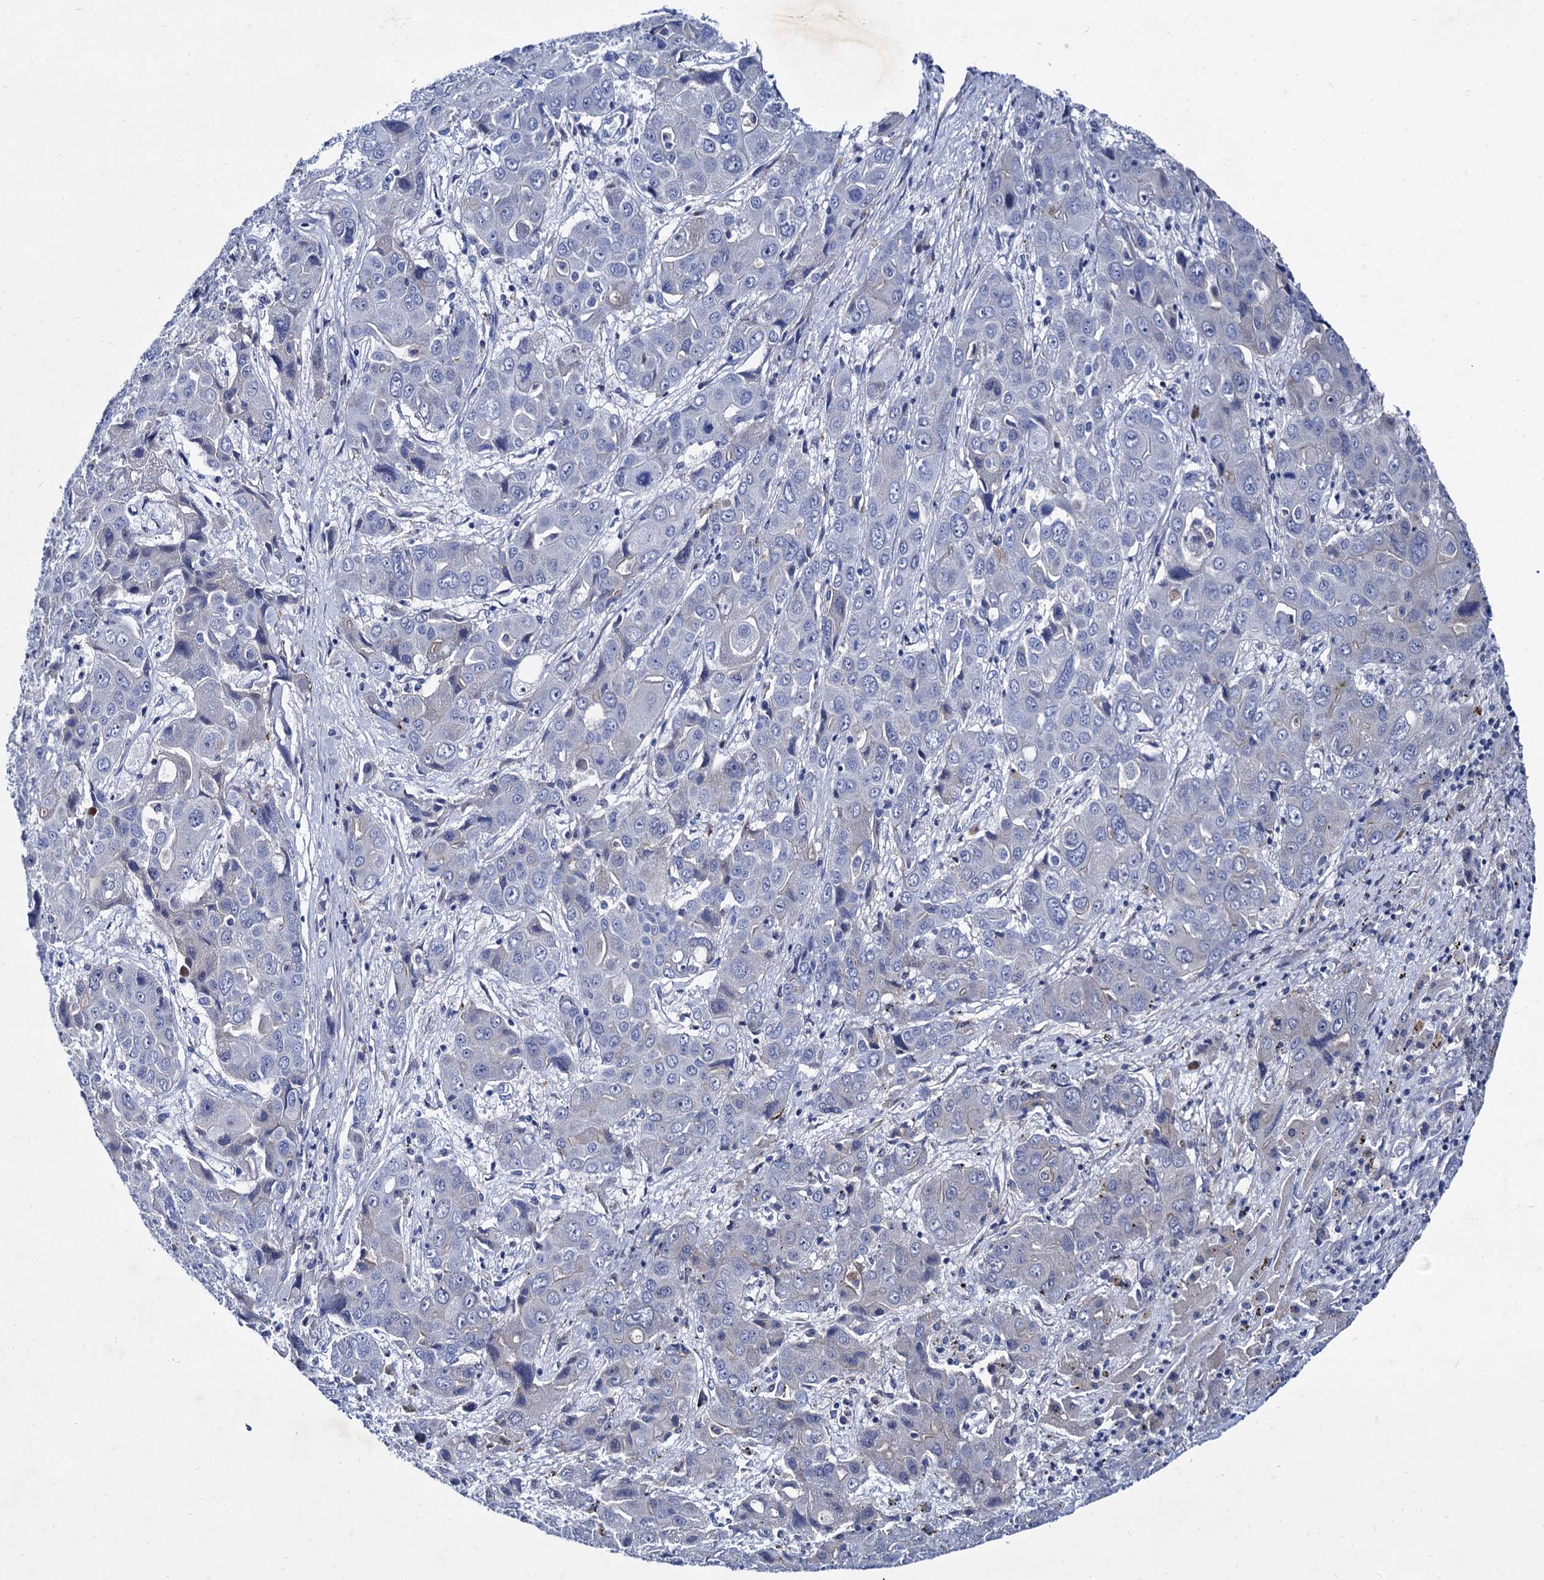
{"staining": {"intensity": "negative", "quantity": "none", "location": "none"}, "tissue": "liver cancer", "cell_type": "Tumor cells", "image_type": "cancer", "snomed": [{"axis": "morphology", "description": "Cholangiocarcinoma"}, {"axis": "topography", "description": "Liver"}], "caption": "High power microscopy histopathology image of an IHC histopathology image of liver cancer (cholangiocarcinoma), revealing no significant expression in tumor cells. (DAB (3,3'-diaminobenzidine) immunohistochemistry (IHC), high magnification).", "gene": "TMEM72", "patient": {"sex": "male", "age": 67}}